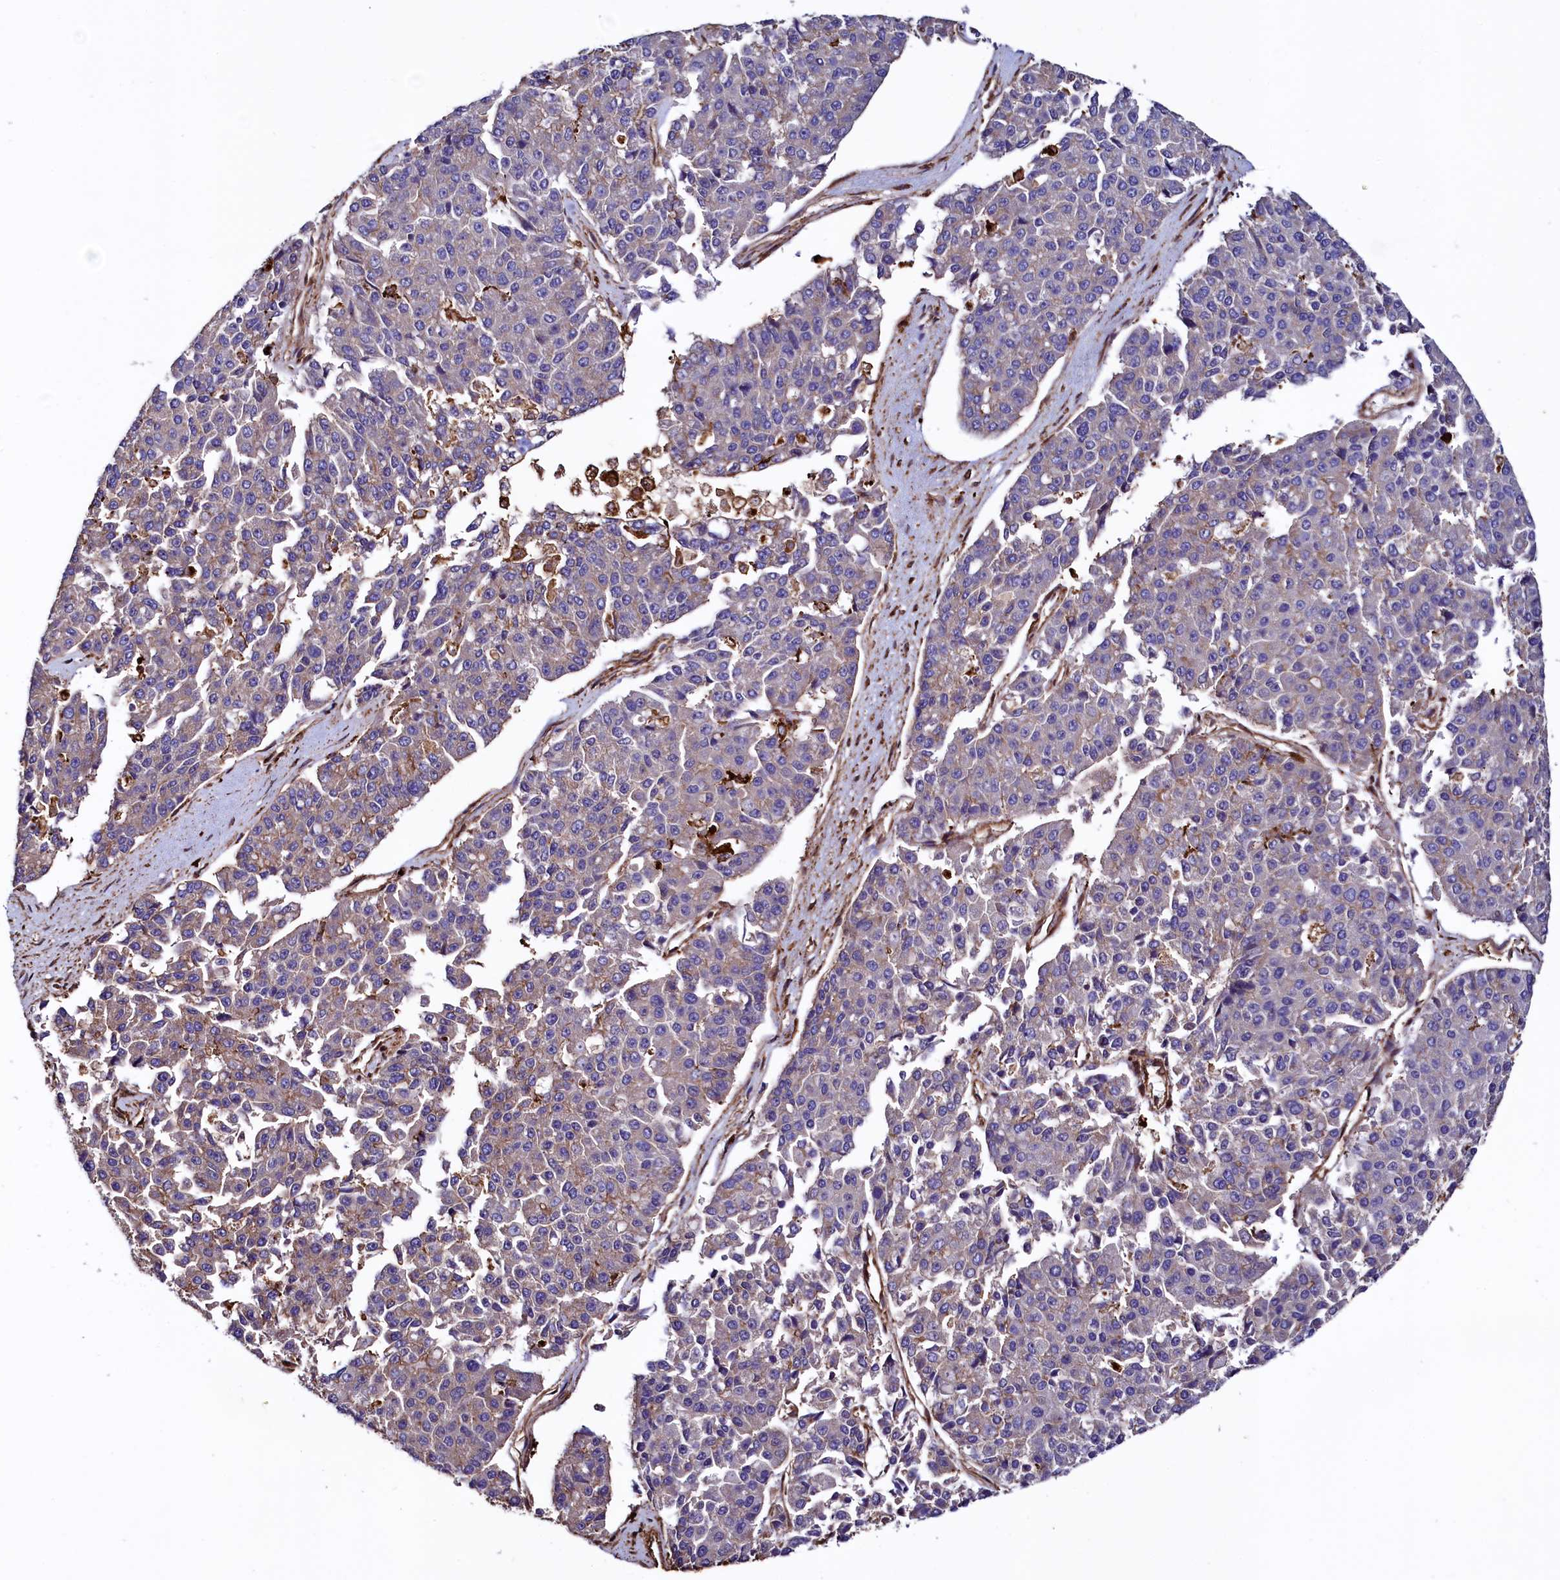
{"staining": {"intensity": "weak", "quantity": "<25%", "location": "cytoplasmic/membranous"}, "tissue": "pancreatic cancer", "cell_type": "Tumor cells", "image_type": "cancer", "snomed": [{"axis": "morphology", "description": "Adenocarcinoma, NOS"}, {"axis": "topography", "description": "Pancreas"}], "caption": "Immunohistochemistry of pancreatic cancer exhibits no staining in tumor cells. (DAB (3,3'-diaminobenzidine) immunohistochemistry (IHC), high magnification).", "gene": "STAMBPL1", "patient": {"sex": "male", "age": 50}}